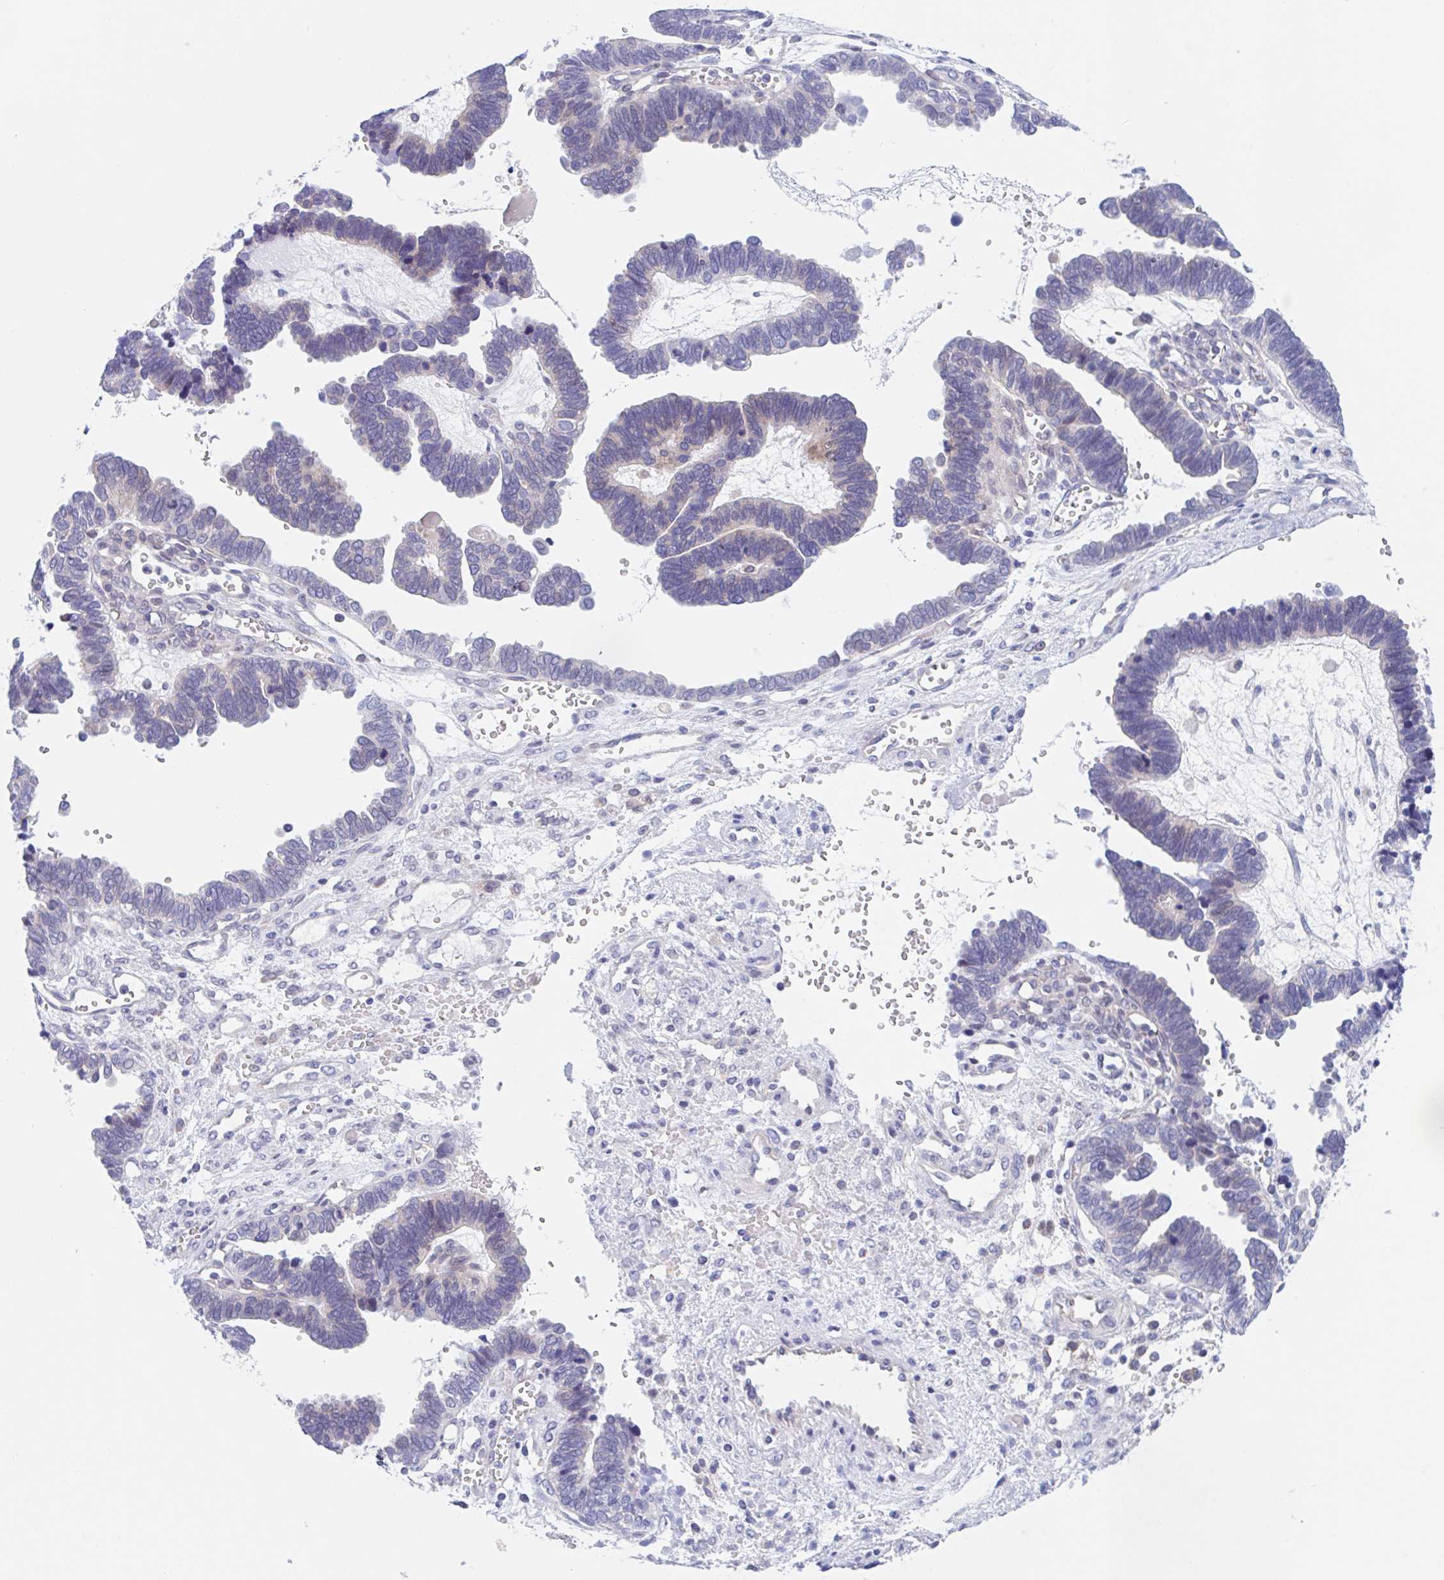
{"staining": {"intensity": "negative", "quantity": "none", "location": "none"}, "tissue": "ovarian cancer", "cell_type": "Tumor cells", "image_type": "cancer", "snomed": [{"axis": "morphology", "description": "Cystadenocarcinoma, serous, NOS"}, {"axis": "topography", "description": "Ovary"}], "caption": "Ovarian serous cystadenocarcinoma stained for a protein using immunohistochemistry shows no positivity tumor cells.", "gene": "TMEM86A", "patient": {"sex": "female", "age": 51}}